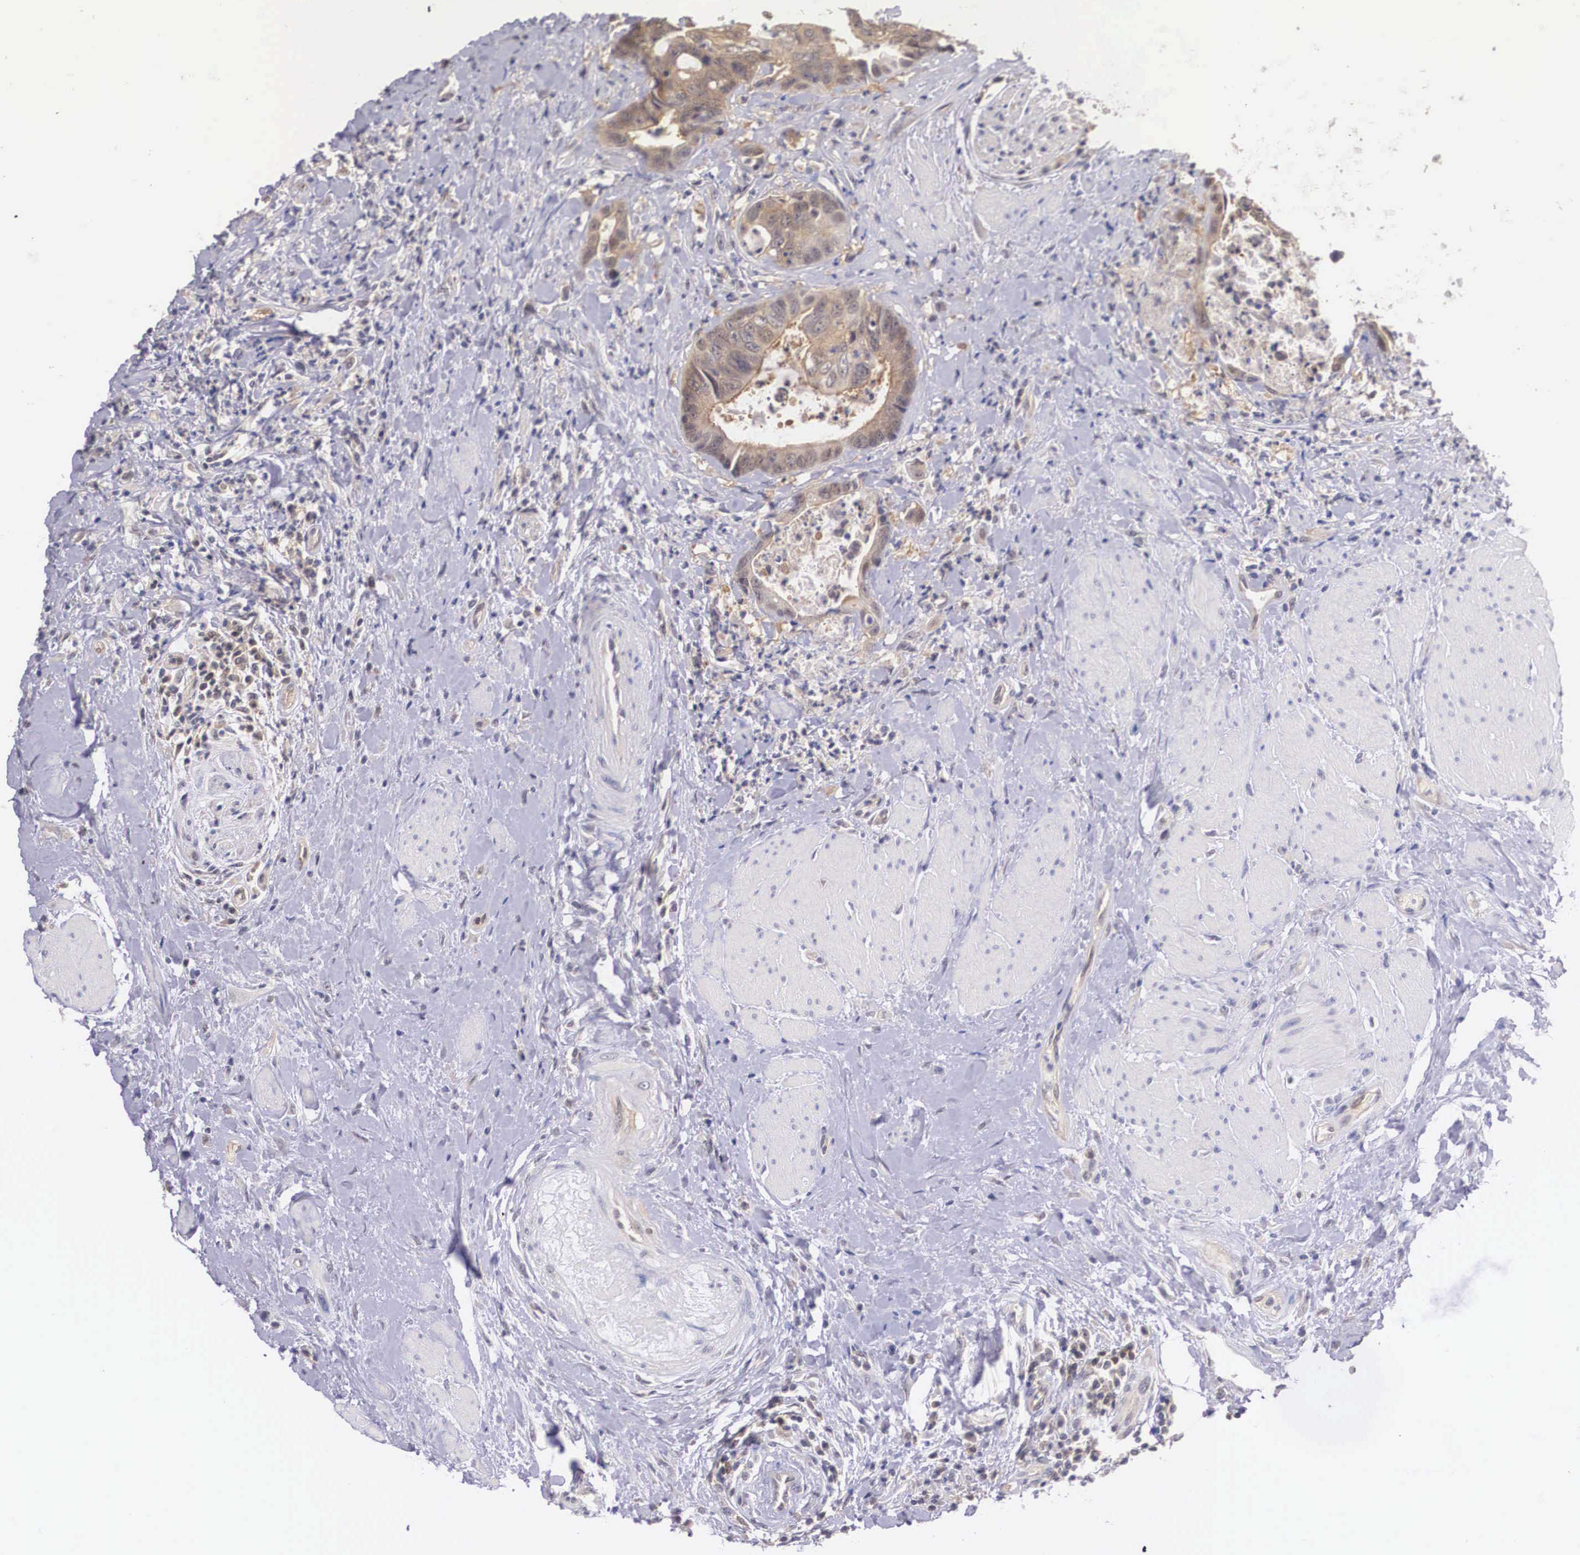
{"staining": {"intensity": "moderate", "quantity": ">75%", "location": "cytoplasmic/membranous"}, "tissue": "colorectal cancer", "cell_type": "Tumor cells", "image_type": "cancer", "snomed": [{"axis": "morphology", "description": "Adenocarcinoma, NOS"}, {"axis": "topography", "description": "Rectum"}], "caption": "This micrograph reveals immunohistochemistry (IHC) staining of colorectal adenocarcinoma, with medium moderate cytoplasmic/membranous expression in approximately >75% of tumor cells.", "gene": "IGBP1", "patient": {"sex": "female", "age": 65}}